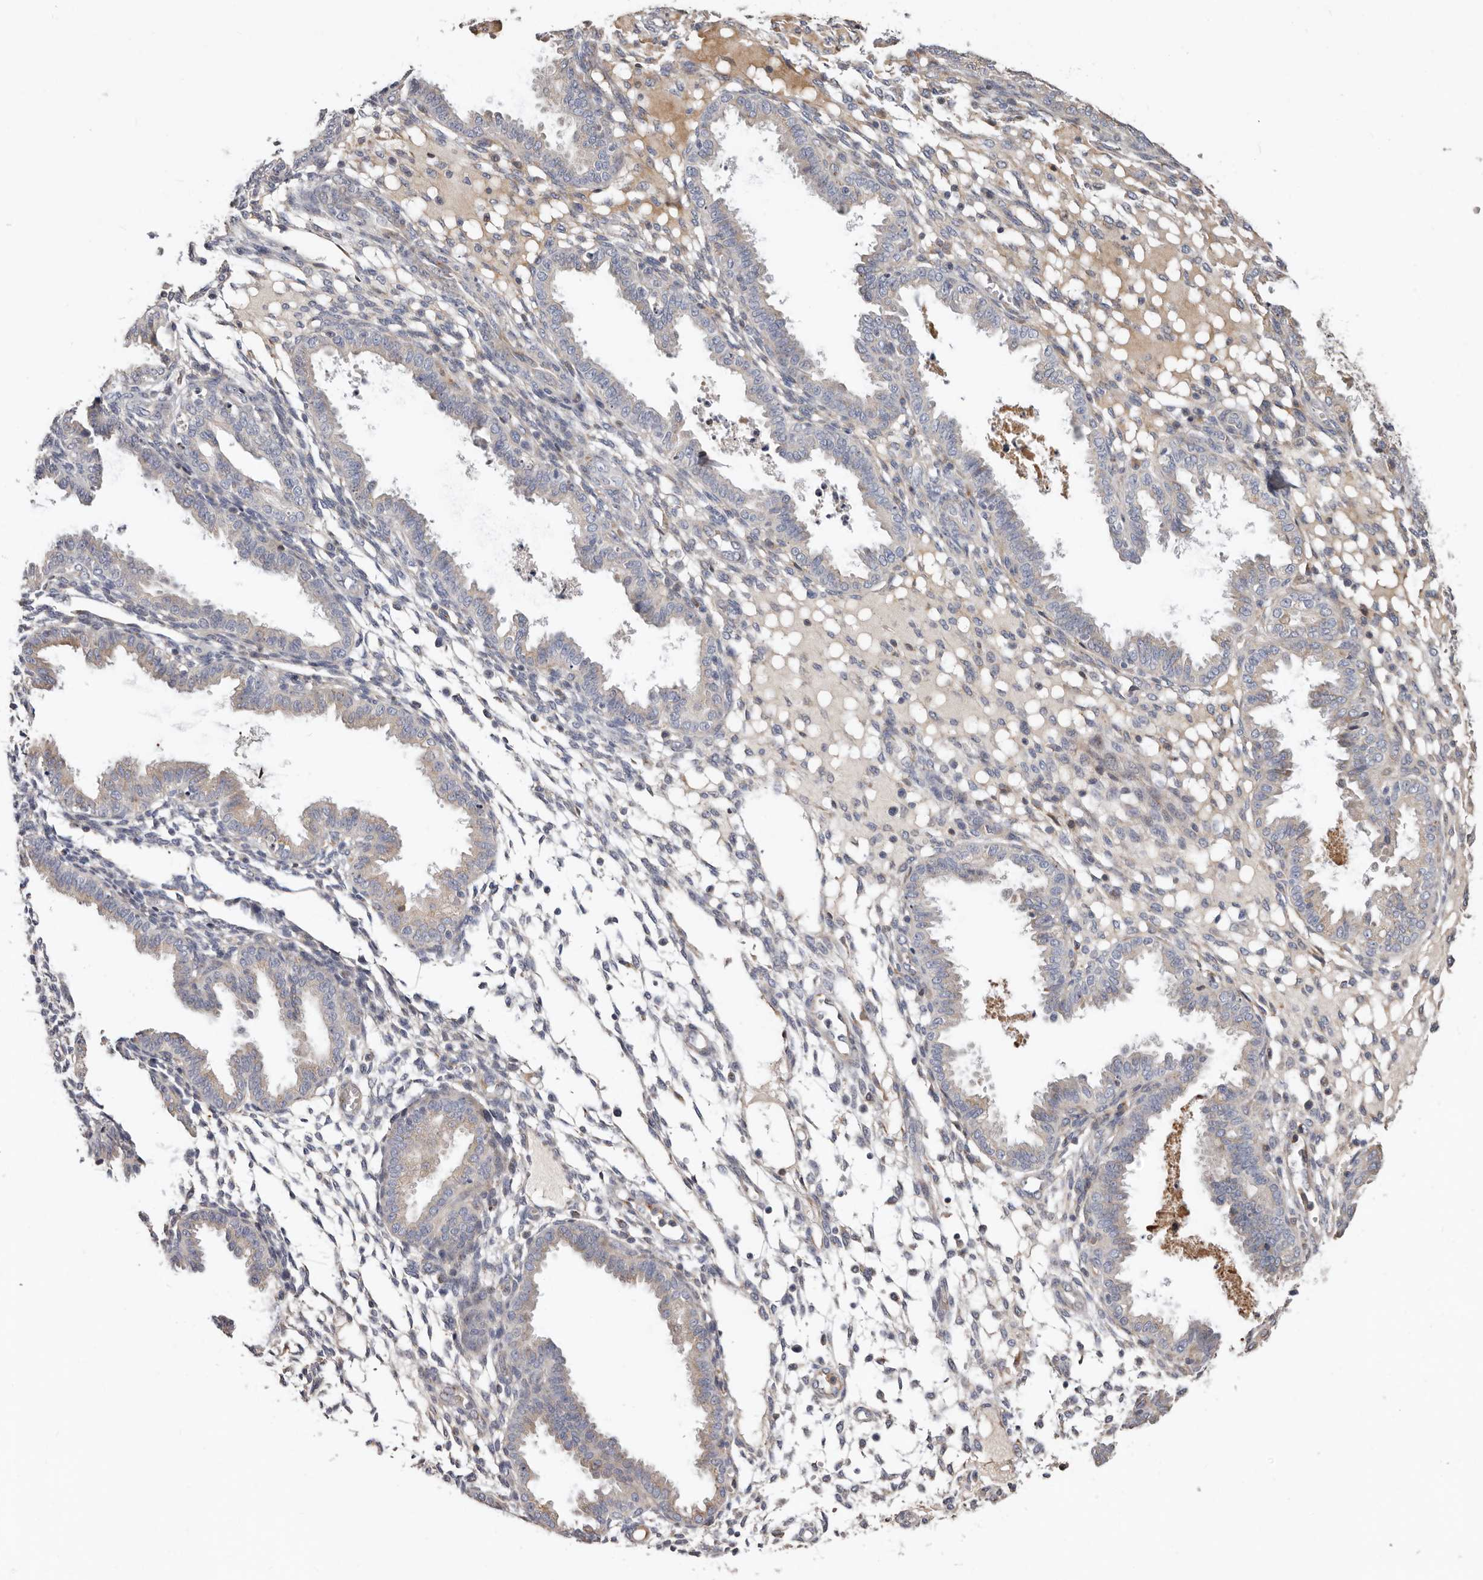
{"staining": {"intensity": "negative", "quantity": "none", "location": "none"}, "tissue": "endometrium", "cell_type": "Cells in endometrial stroma", "image_type": "normal", "snomed": [{"axis": "morphology", "description": "Normal tissue, NOS"}, {"axis": "topography", "description": "Endometrium"}], "caption": "High power microscopy photomicrograph of an immunohistochemistry histopathology image of unremarkable endometrium, revealing no significant expression in cells in endometrial stroma.", "gene": "ASIC5", "patient": {"sex": "female", "age": 33}}